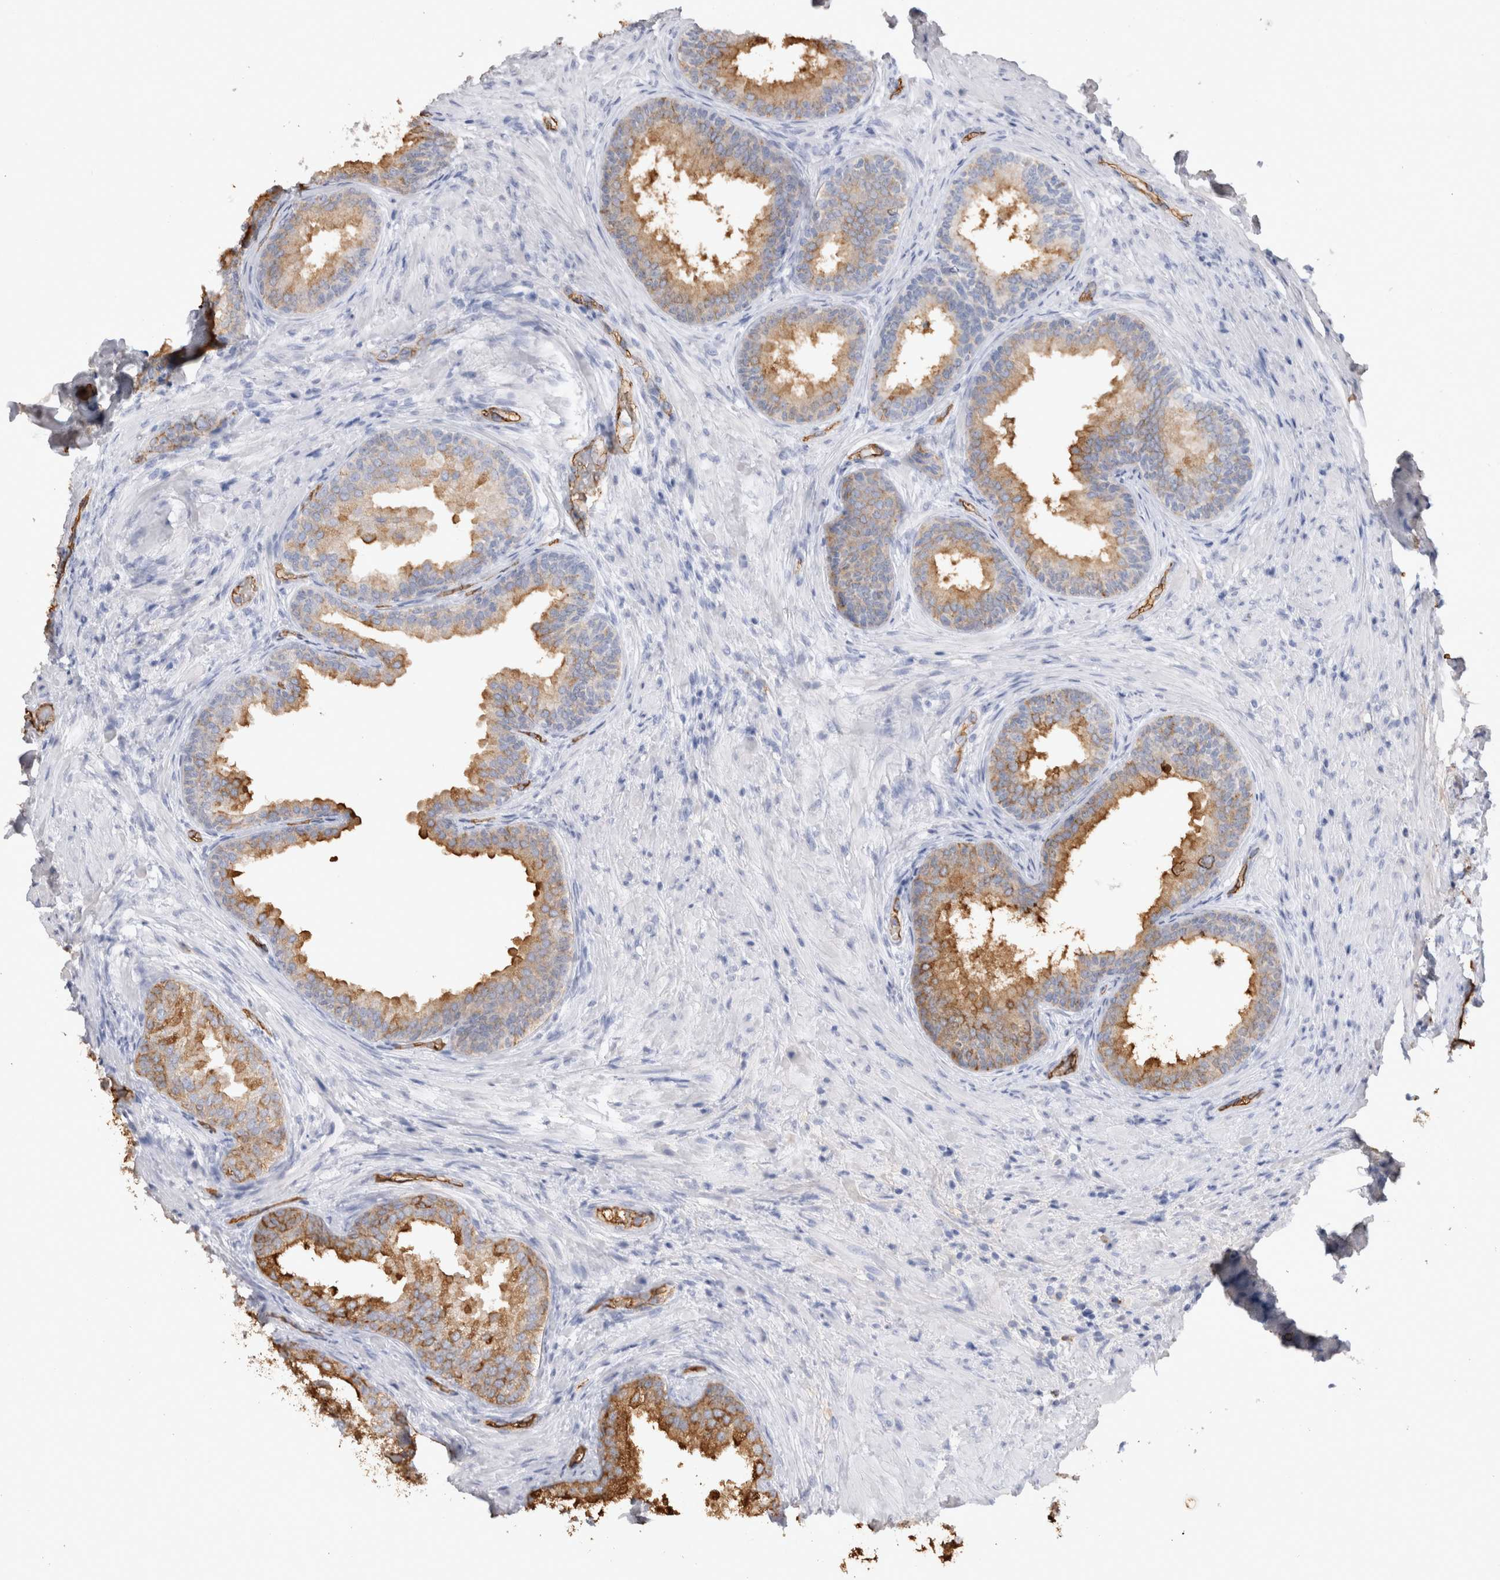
{"staining": {"intensity": "moderate", "quantity": ">75%", "location": "cytoplasmic/membranous"}, "tissue": "prostate", "cell_type": "Glandular cells", "image_type": "normal", "snomed": [{"axis": "morphology", "description": "Normal tissue, NOS"}, {"axis": "topography", "description": "Prostate"}], "caption": "IHC photomicrograph of normal prostate: prostate stained using immunohistochemistry demonstrates medium levels of moderate protein expression localized specifically in the cytoplasmic/membranous of glandular cells, appearing as a cytoplasmic/membranous brown color.", "gene": "IL17RC", "patient": {"sex": "male", "age": 76}}